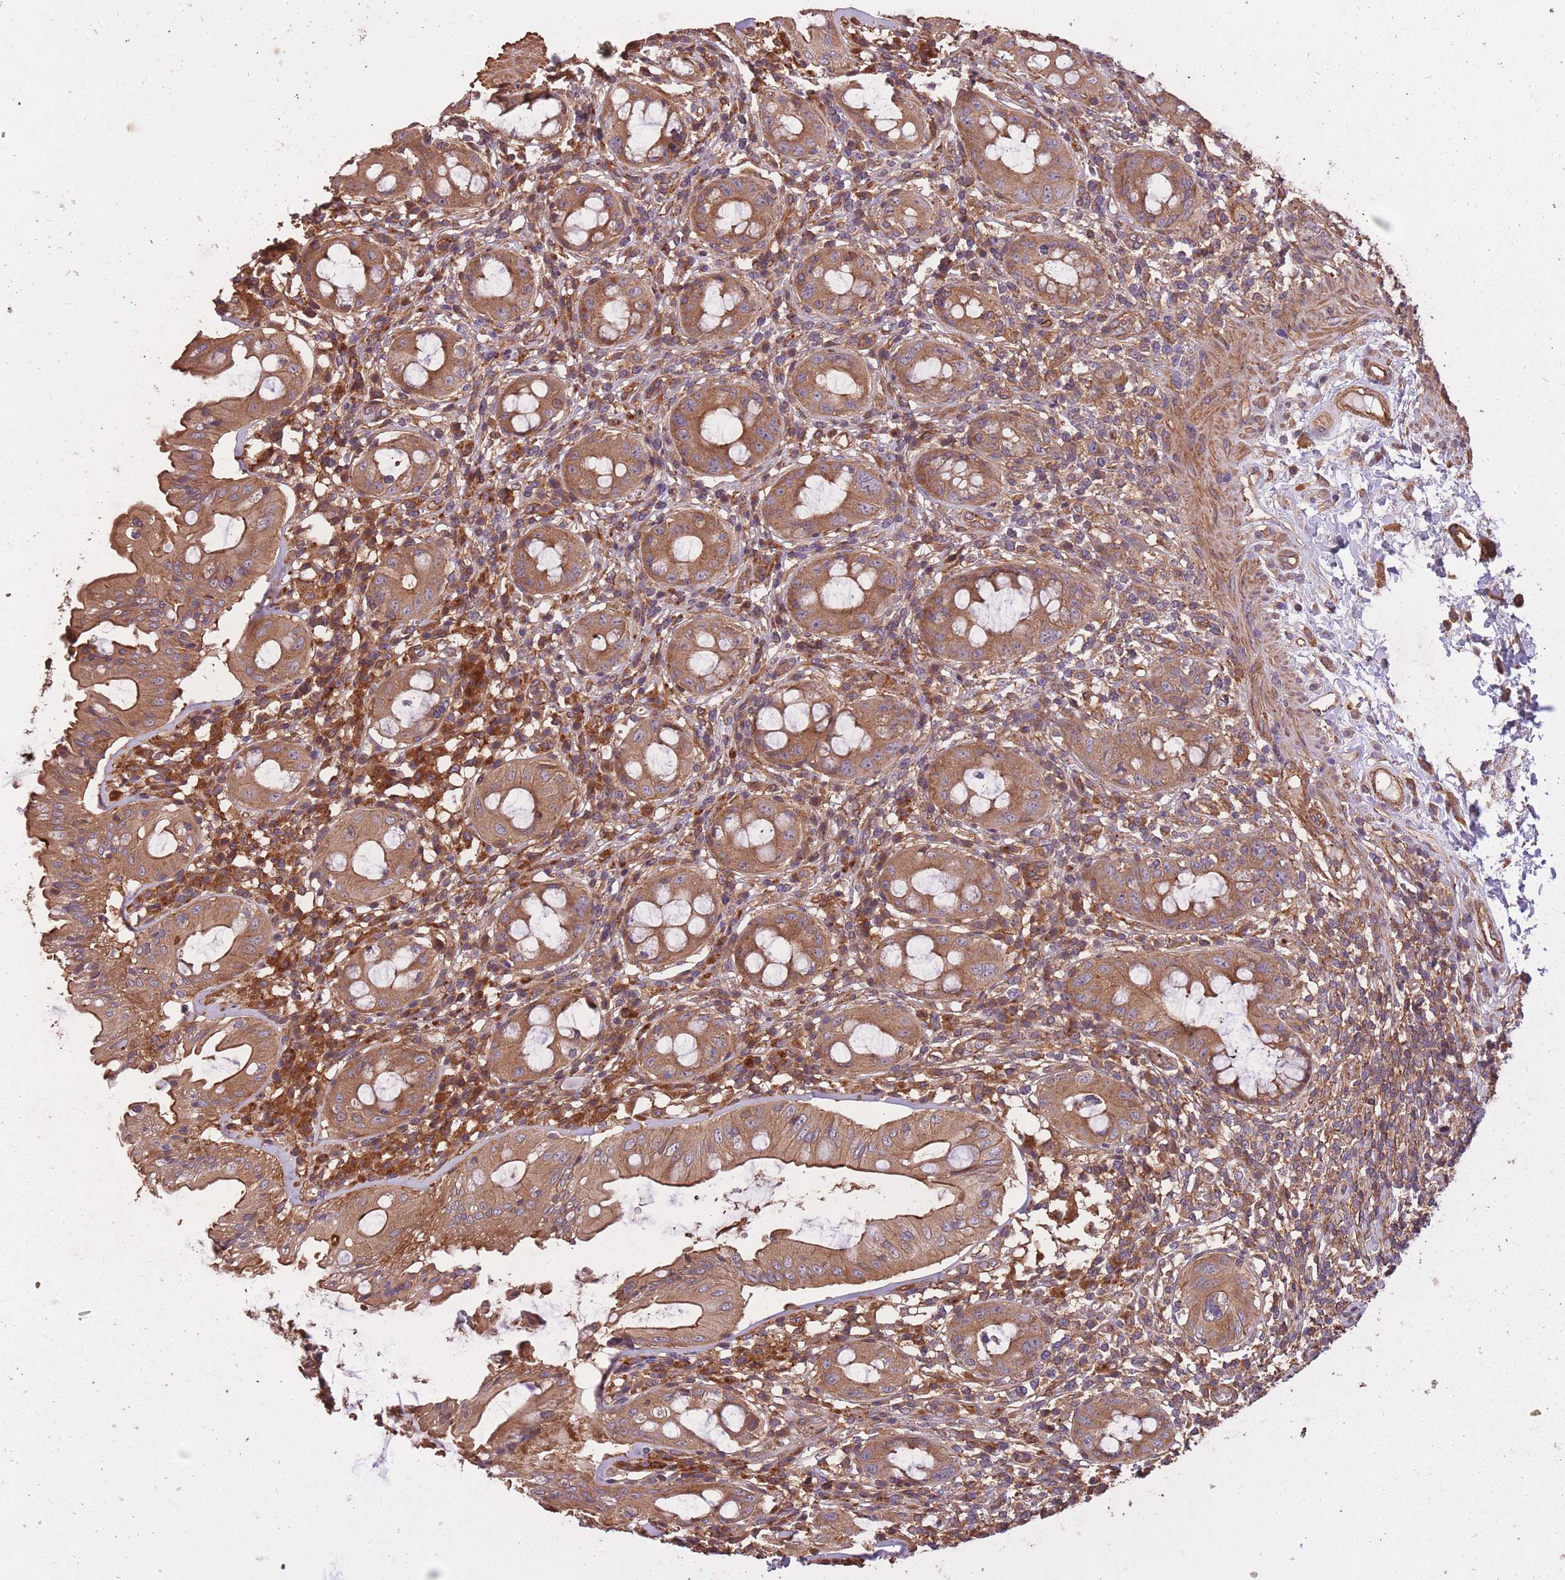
{"staining": {"intensity": "strong", "quantity": ">75%", "location": "cytoplasmic/membranous"}, "tissue": "rectum", "cell_type": "Glandular cells", "image_type": "normal", "snomed": [{"axis": "morphology", "description": "Normal tissue, NOS"}, {"axis": "topography", "description": "Rectum"}], "caption": "Immunohistochemical staining of benign rectum shows >75% levels of strong cytoplasmic/membranous protein positivity in about >75% of glandular cells.", "gene": "ARMH3", "patient": {"sex": "female", "age": 57}}